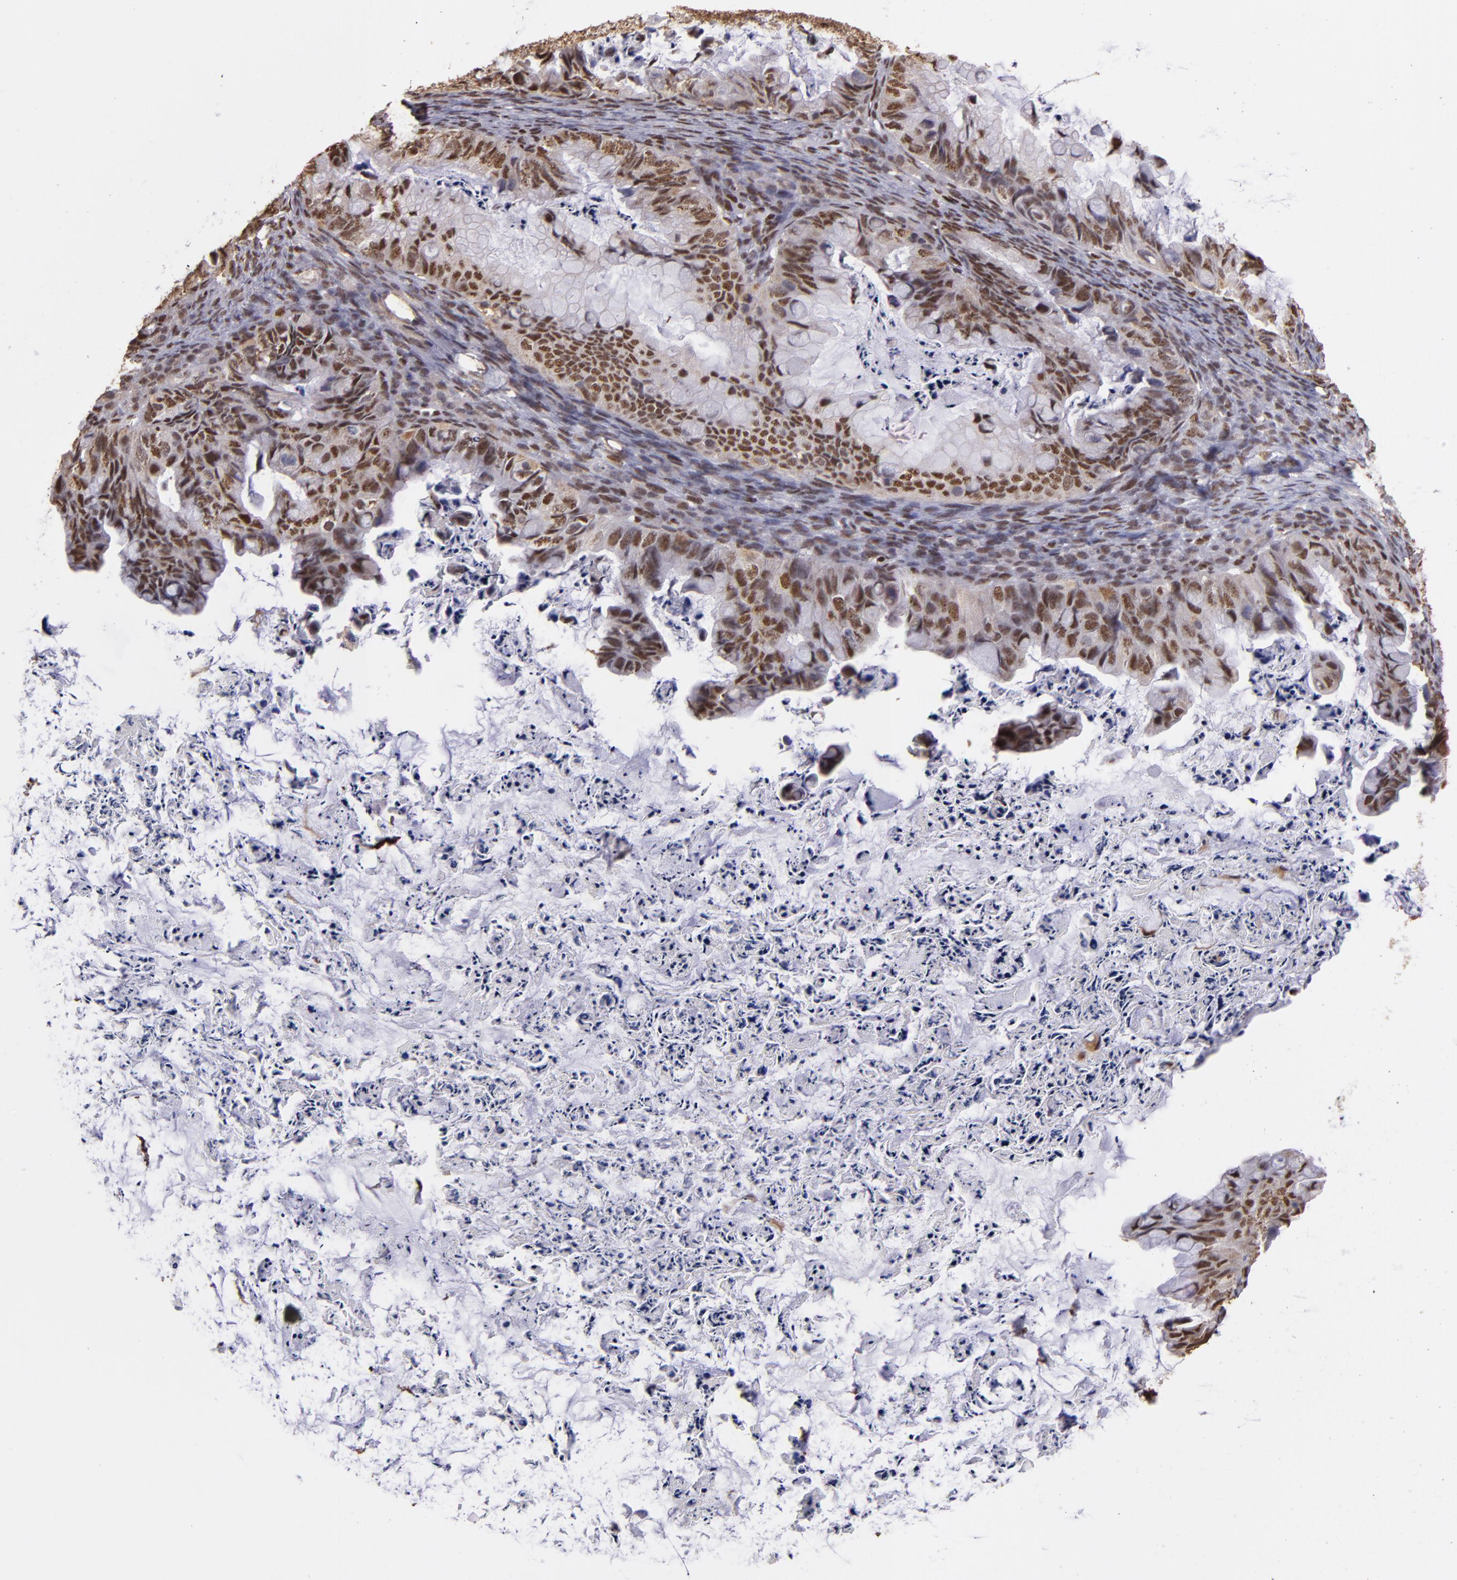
{"staining": {"intensity": "moderate", "quantity": ">75%", "location": "nuclear"}, "tissue": "ovarian cancer", "cell_type": "Tumor cells", "image_type": "cancer", "snomed": [{"axis": "morphology", "description": "Cystadenocarcinoma, mucinous, NOS"}, {"axis": "topography", "description": "Ovary"}], "caption": "Immunohistochemical staining of ovarian mucinous cystadenocarcinoma displays moderate nuclear protein expression in about >75% of tumor cells.", "gene": "SP1", "patient": {"sex": "female", "age": 36}}